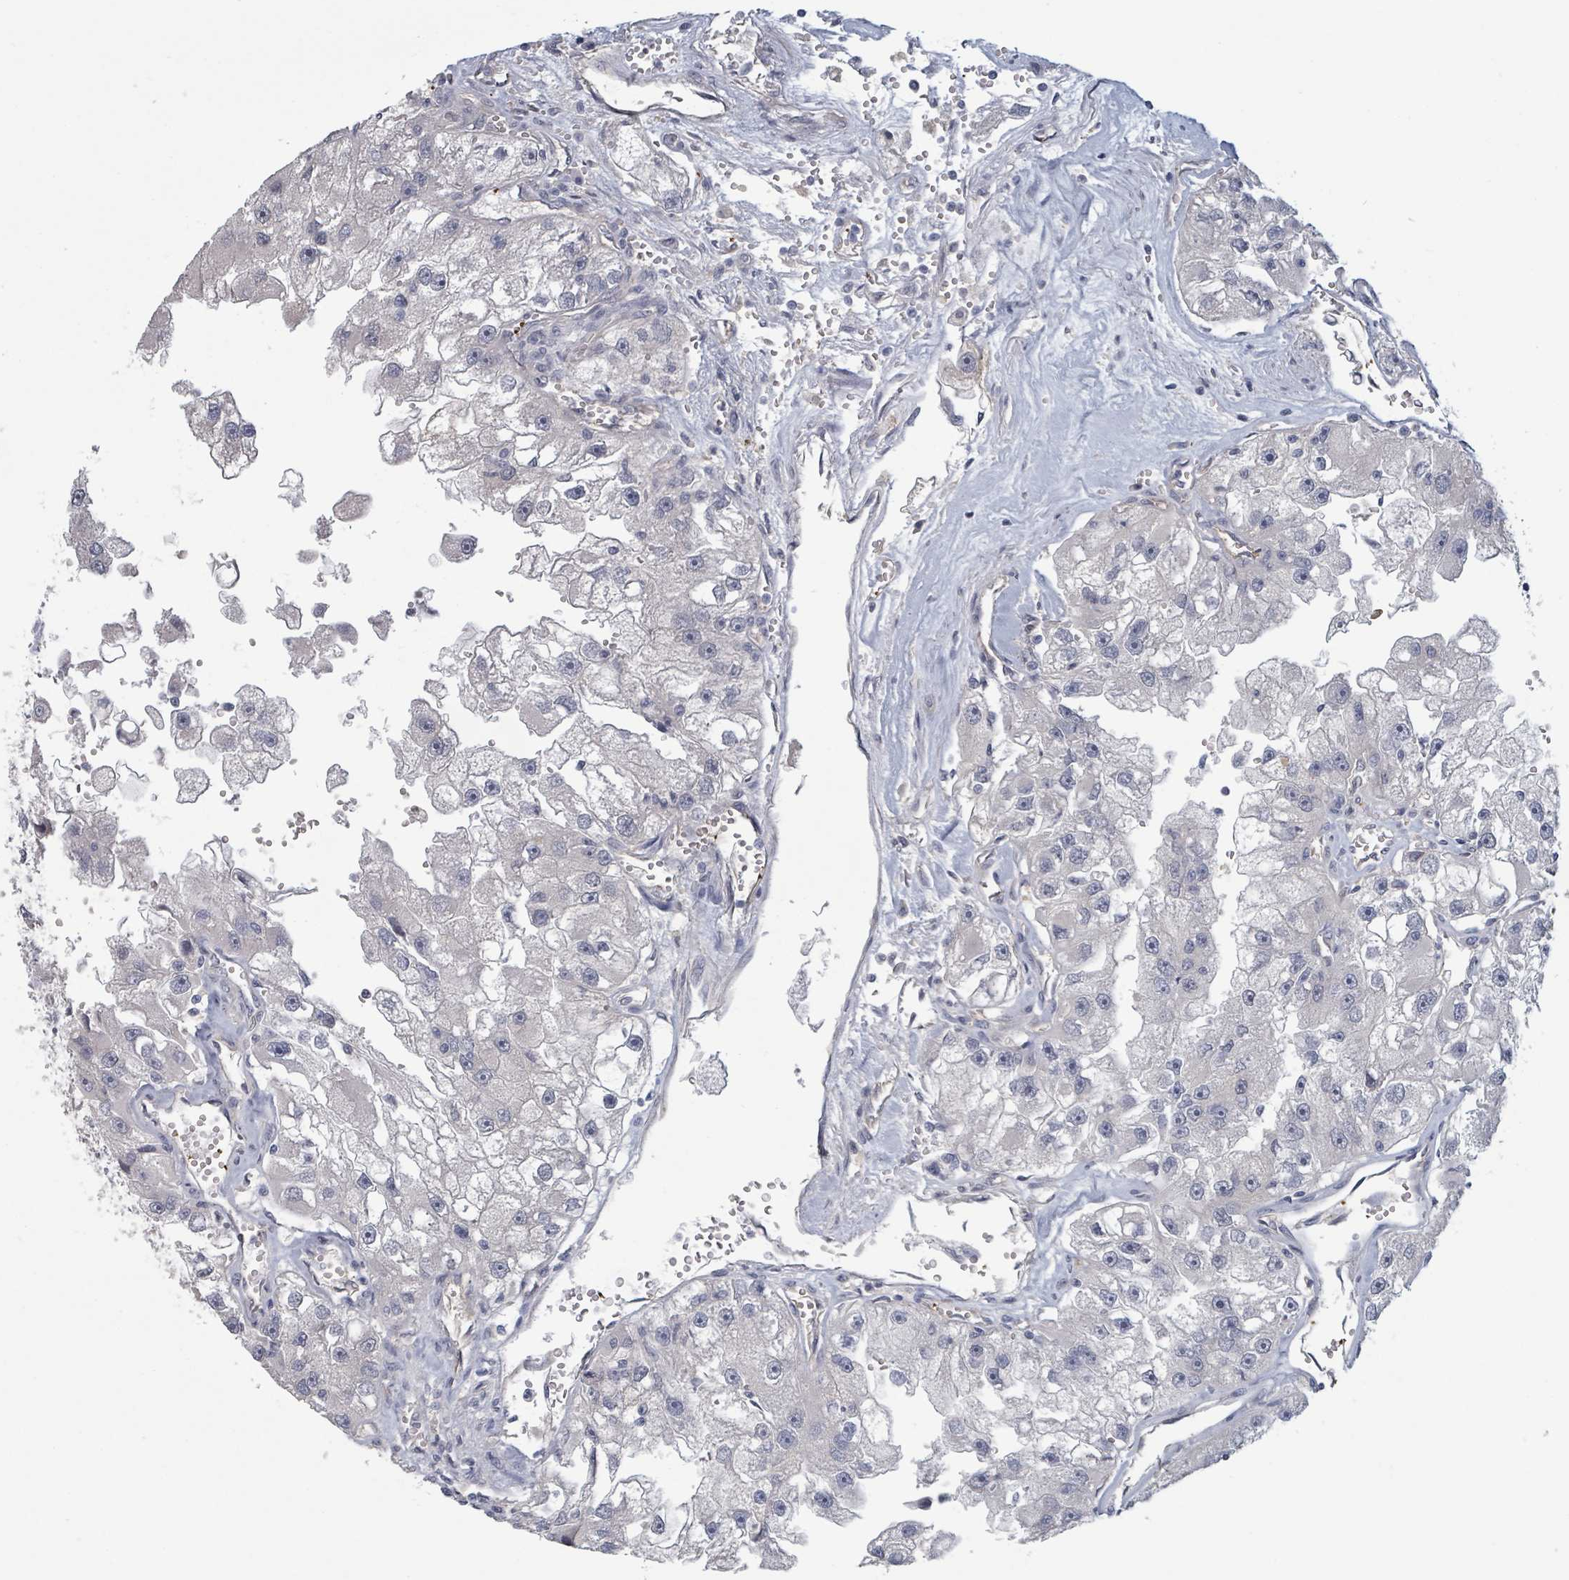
{"staining": {"intensity": "negative", "quantity": "none", "location": "none"}, "tissue": "renal cancer", "cell_type": "Tumor cells", "image_type": "cancer", "snomed": [{"axis": "morphology", "description": "Adenocarcinoma, NOS"}, {"axis": "topography", "description": "Kidney"}], "caption": "This image is of renal cancer (adenocarcinoma) stained with immunohistochemistry to label a protein in brown with the nuclei are counter-stained blue. There is no expression in tumor cells.", "gene": "PLAUR", "patient": {"sex": "male", "age": 63}}